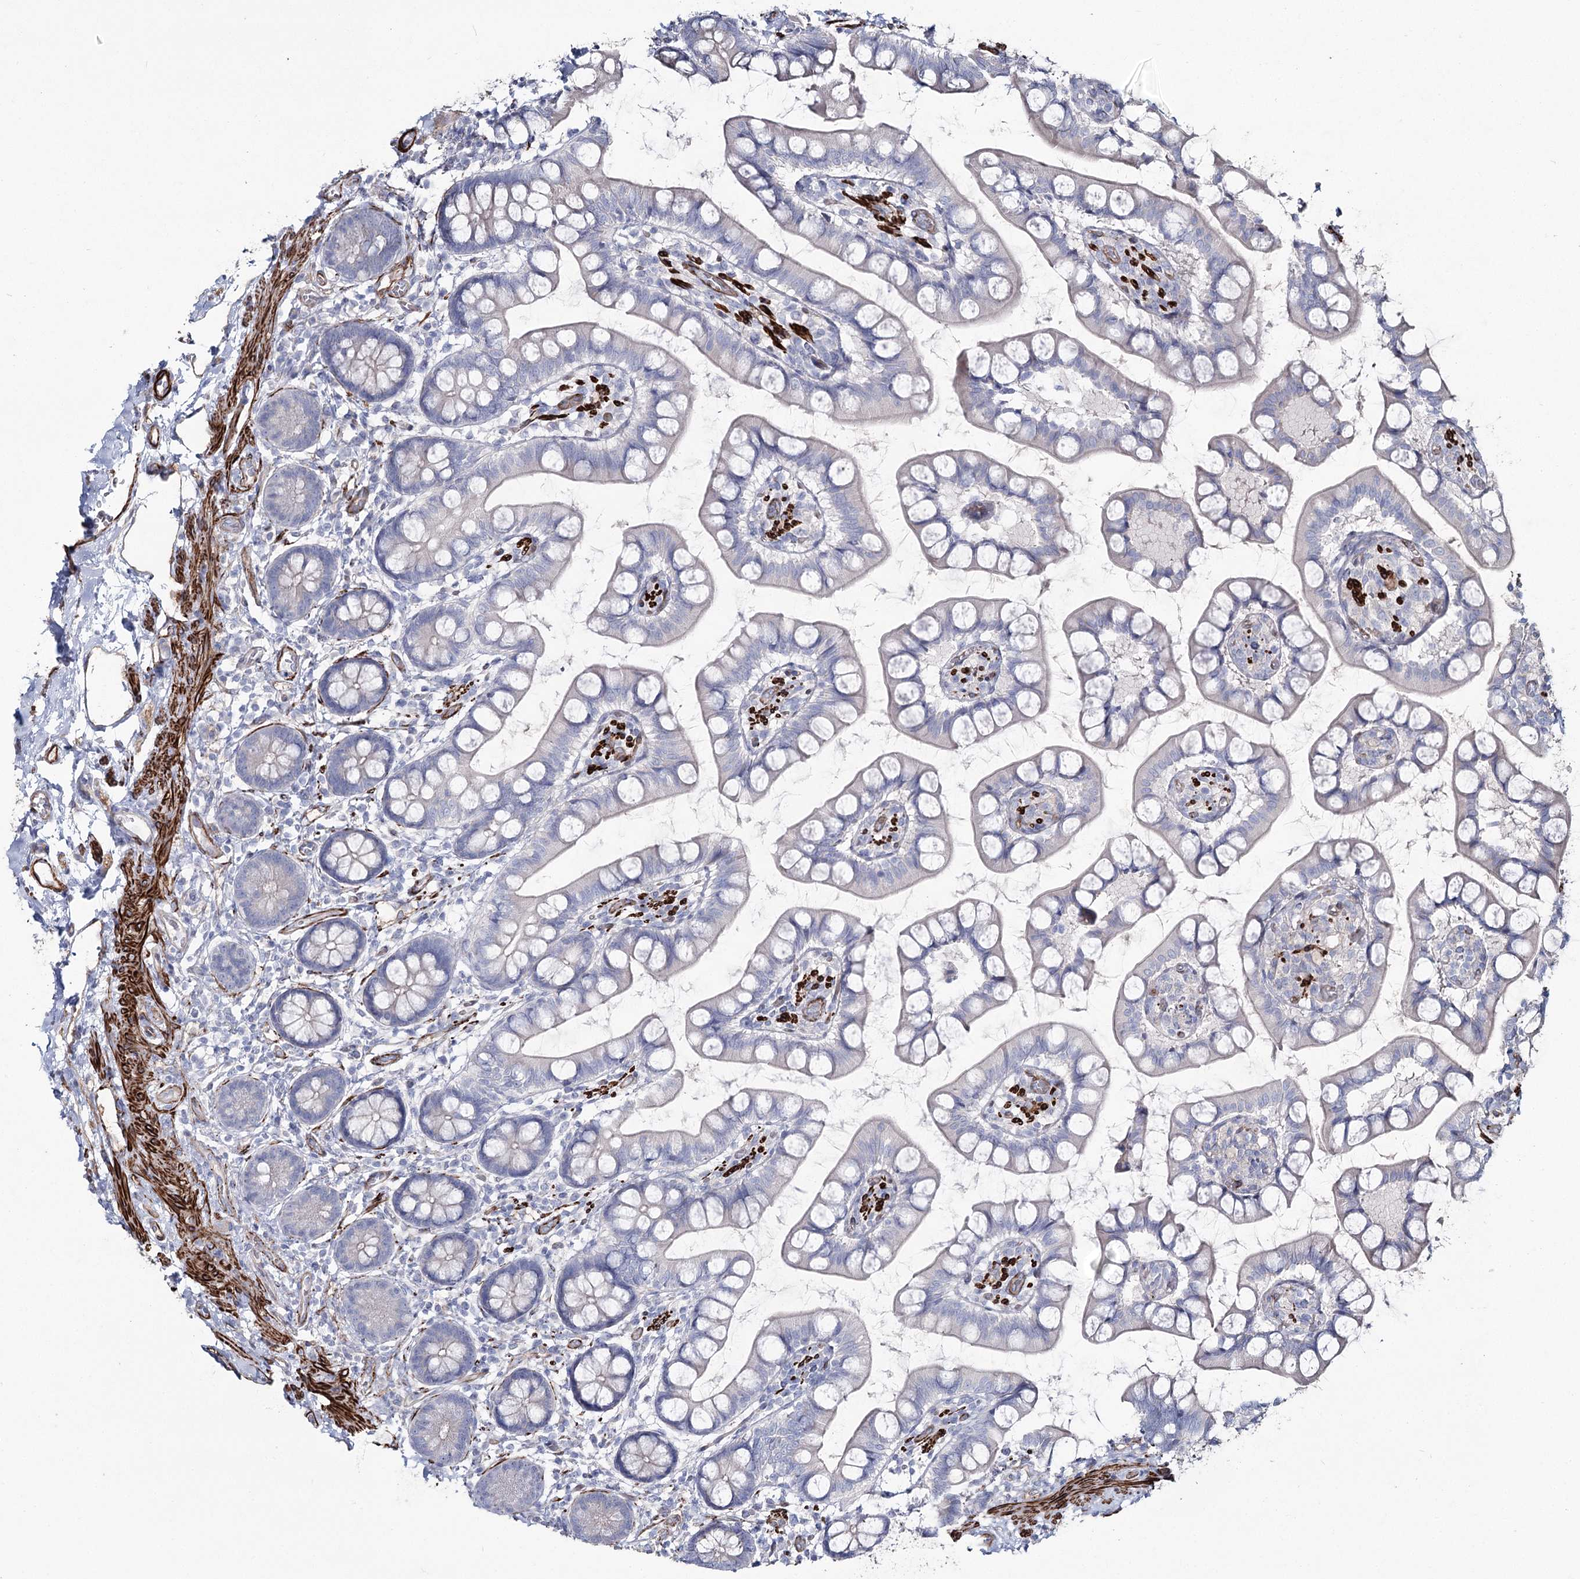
{"staining": {"intensity": "negative", "quantity": "none", "location": "none"}, "tissue": "small intestine", "cell_type": "Glandular cells", "image_type": "normal", "snomed": [{"axis": "morphology", "description": "Normal tissue, NOS"}, {"axis": "topography", "description": "Small intestine"}], "caption": "Immunohistochemistry (IHC) image of benign small intestine stained for a protein (brown), which displays no expression in glandular cells.", "gene": "SUMF1", "patient": {"sex": "male", "age": 52}}